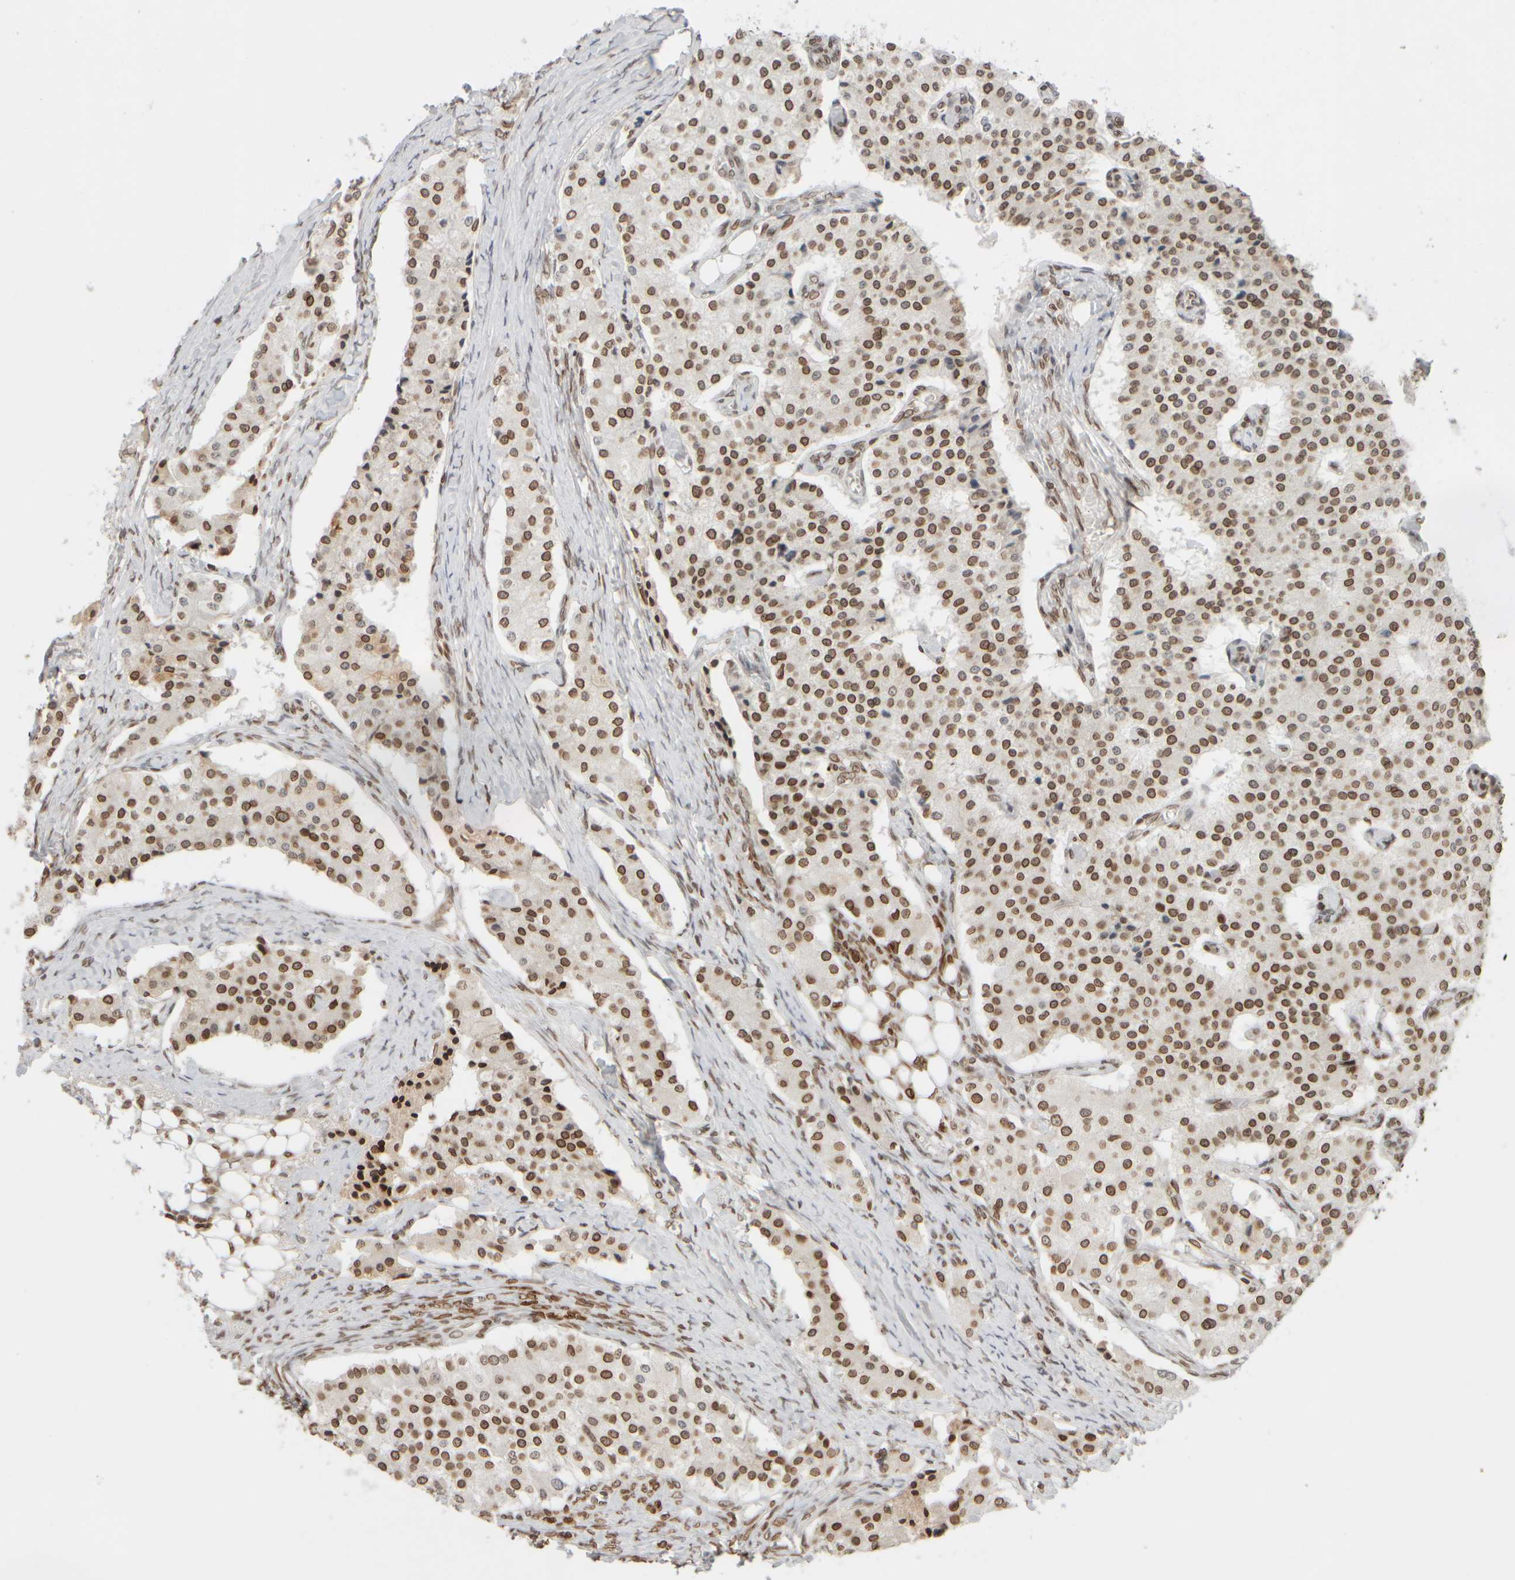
{"staining": {"intensity": "moderate", "quantity": ">75%", "location": "cytoplasmic/membranous,nuclear"}, "tissue": "carcinoid", "cell_type": "Tumor cells", "image_type": "cancer", "snomed": [{"axis": "morphology", "description": "Carcinoid, malignant, NOS"}, {"axis": "topography", "description": "Colon"}], "caption": "Tumor cells demonstrate medium levels of moderate cytoplasmic/membranous and nuclear expression in about >75% of cells in human carcinoid. Using DAB (brown) and hematoxylin (blue) stains, captured at high magnification using brightfield microscopy.", "gene": "ZC3HC1", "patient": {"sex": "female", "age": 52}}